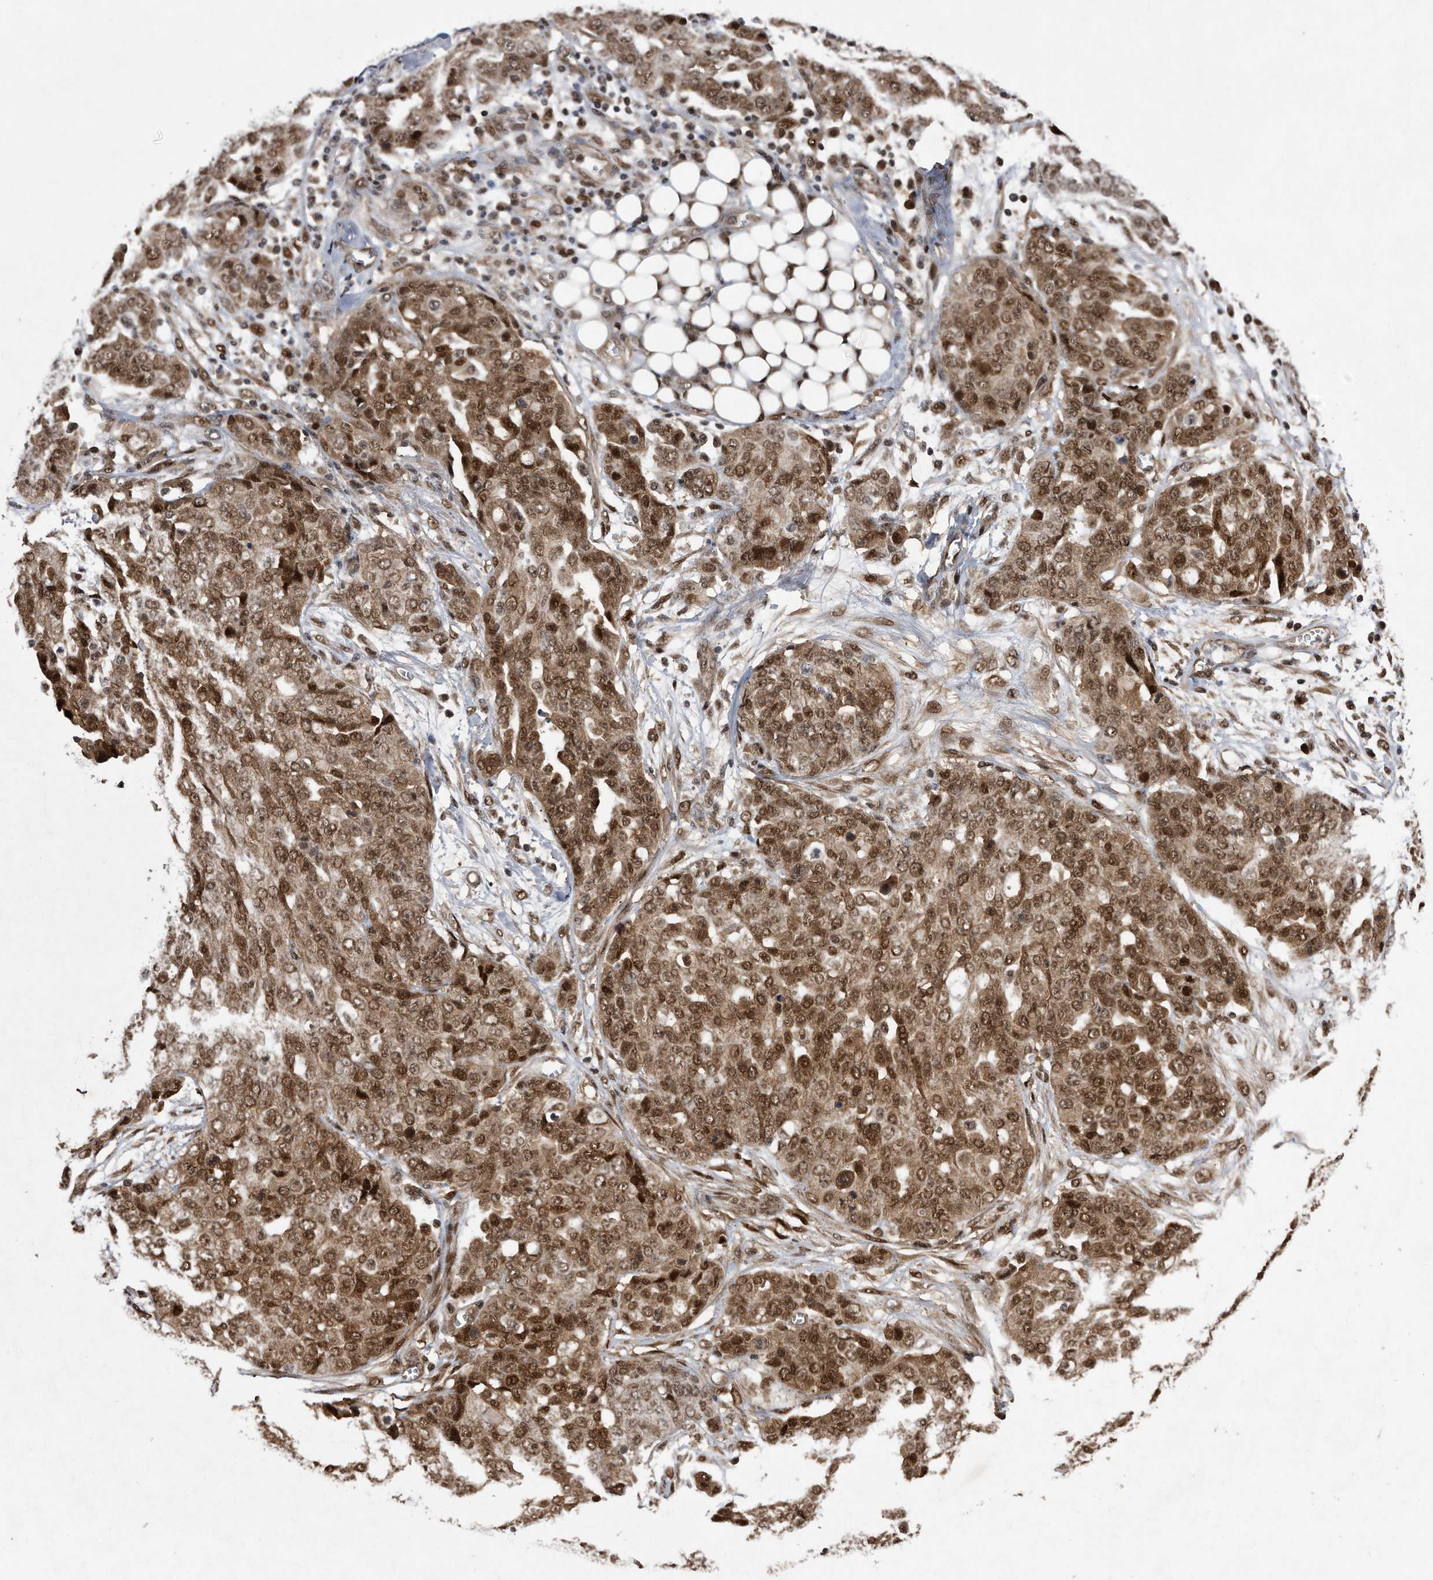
{"staining": {"intensity": "moderate", "quantity": ">75%", "location": "cytoplasmic/membranous,nuclear"}, "tissue": "ovarian cancer", "cell_type": "Tumor cells", "image_type": "cancer", "snomed": [{"axis": "morphology", "description": "Cystadenocarcinoma, serous, NOS"}, {"axis": "topography", "description": "Soft tissue"}, {"axis": "topography", "description": "Ovary"}], "caption": "Ovarian serous cystadenocarcinoma stained for a protein reveals moderate cytoplasmic/membranous and nuclear positivity in tumor cells.", "gene": "RAD23B", "patient": {"sex": "female", "age": 57}}